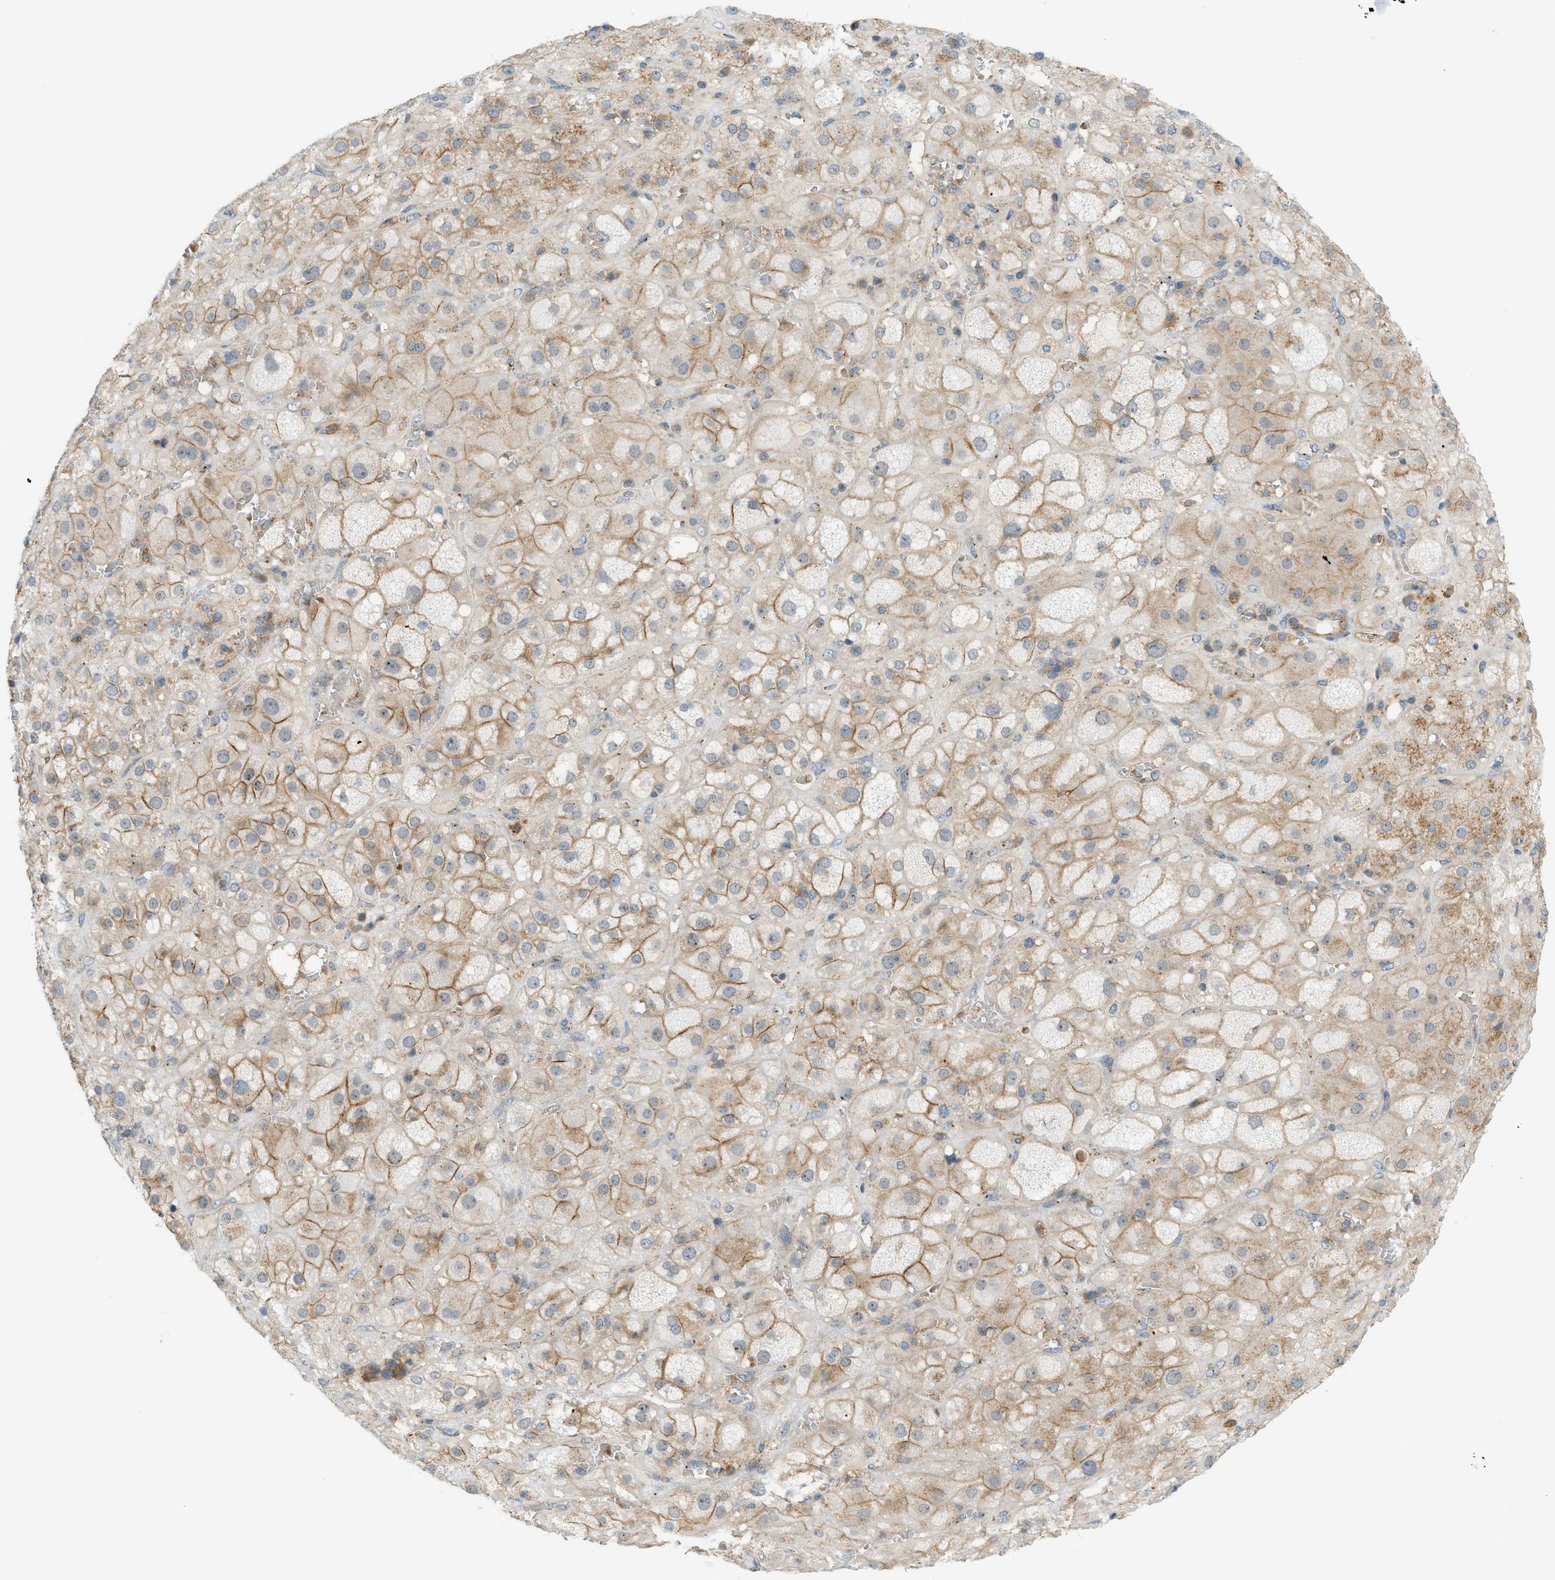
{"staining": {"intensity": "moderate", "quantity": ">75%", "location": "cytoplasmic/membranous"}, "tissue": "adrenal gland", "cell_type": "Glandular cells", "image_type": "normal", "snomed": [{"axis": "morphology", "description": "Normal tissue, NOS"}, {"axis": "topography", "description": "Adrenal gland"}], "caption": "A brown stain highlights moderate cytoplasmic/membranous positivity of a protein in glandular cells of benign adrenal gland.", "gene": "GRK6", "patient": {"sex": "female", "age": 47}}